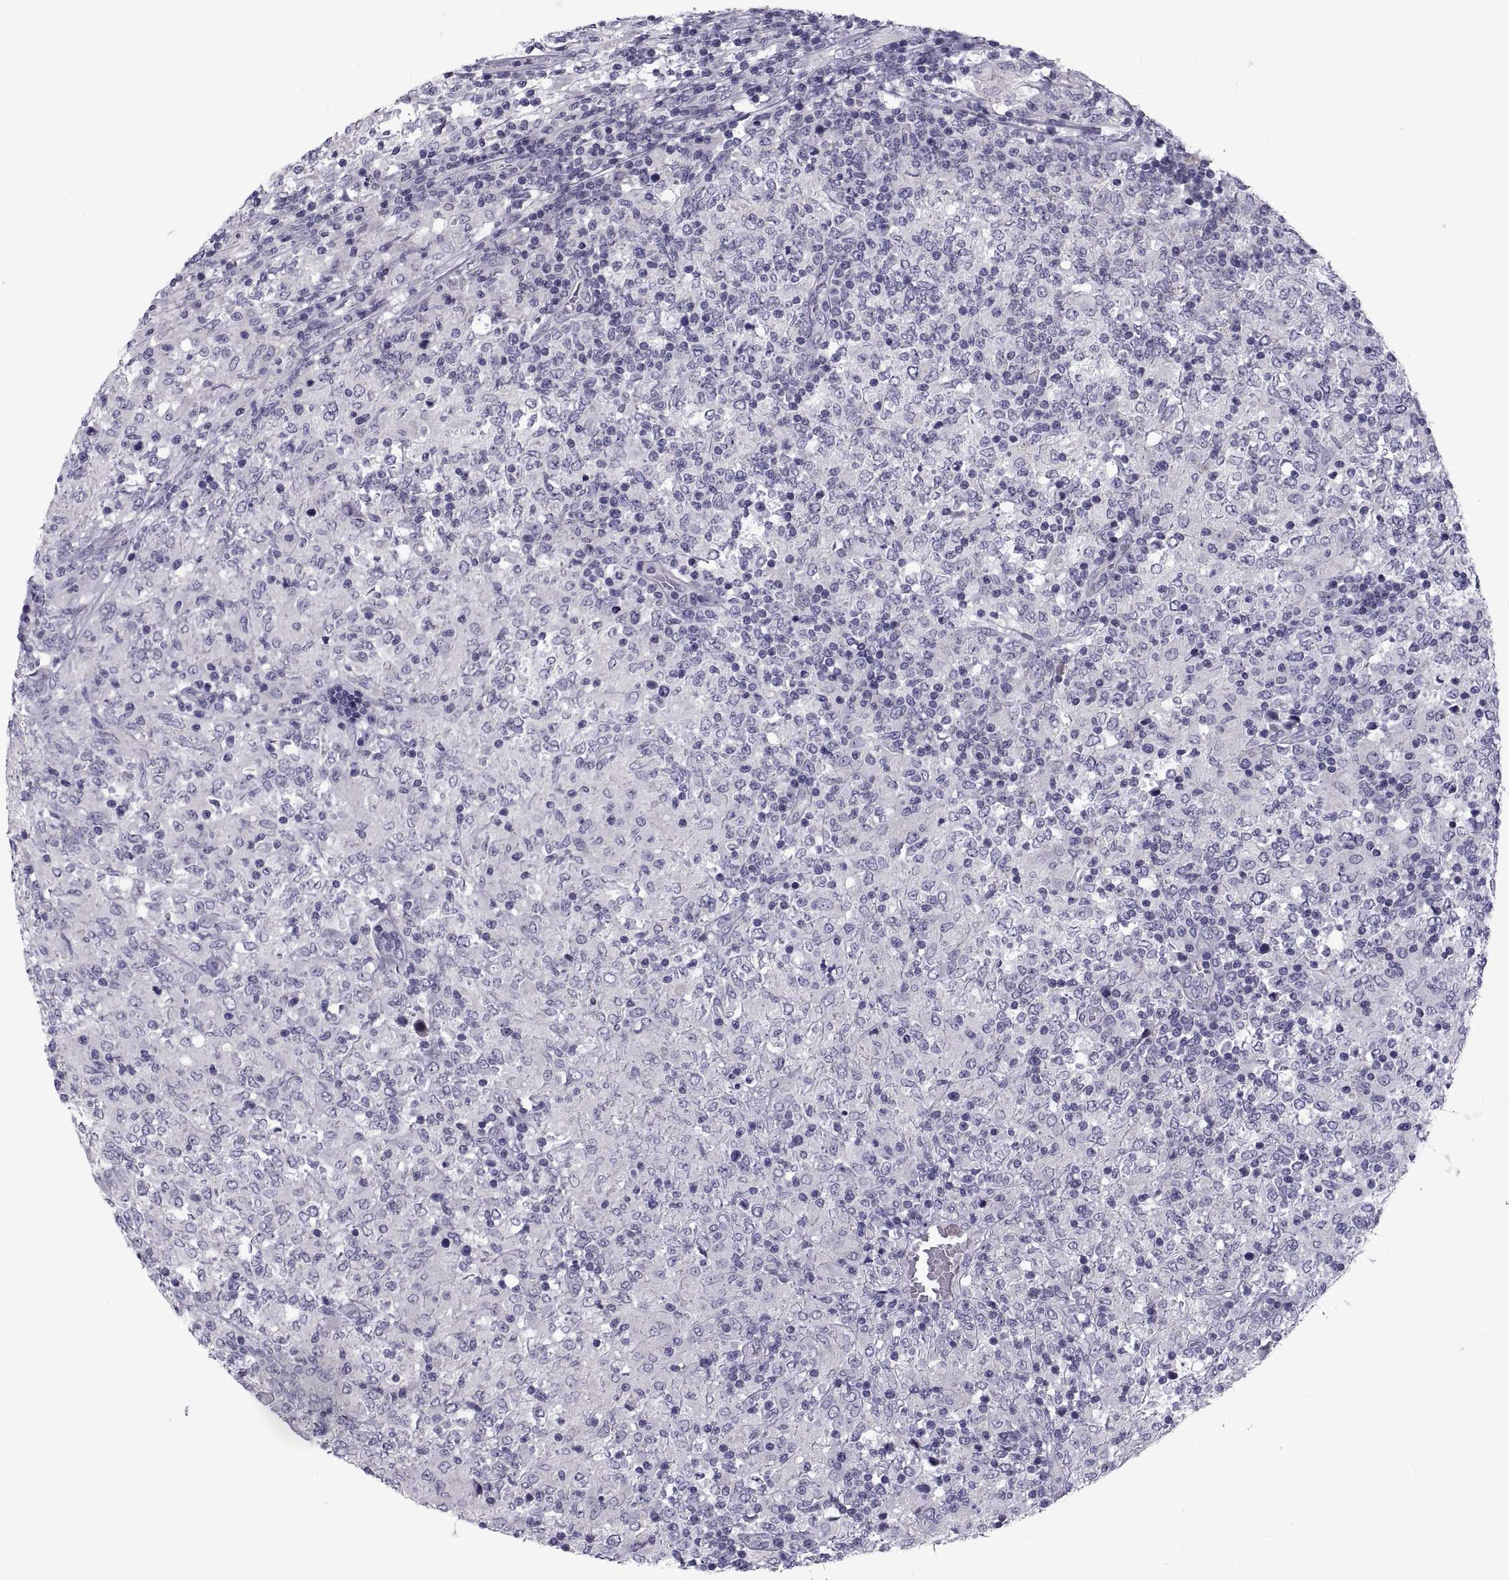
{"staining": {"intensity": "negative", "quantity": "none", "location": "none"}, "tissue": "lymphoma", "cell_type": "Tumor cells", "image_type": "cancer", "snomed": [{"axis": "morphology", "description": "Malignant lymphoma, non-Hodgkin's type, High grade"}, {"axis": "topography", "description": "Lymph node"}], "caption": "Immunohistochemistry of human malignant lymphoma, non-Hodgkin's type (high-grade) demonstrates no expression in tumor cells.", "gene": "PDZRN4", "patient": {"sex": "female", "age": 84}}